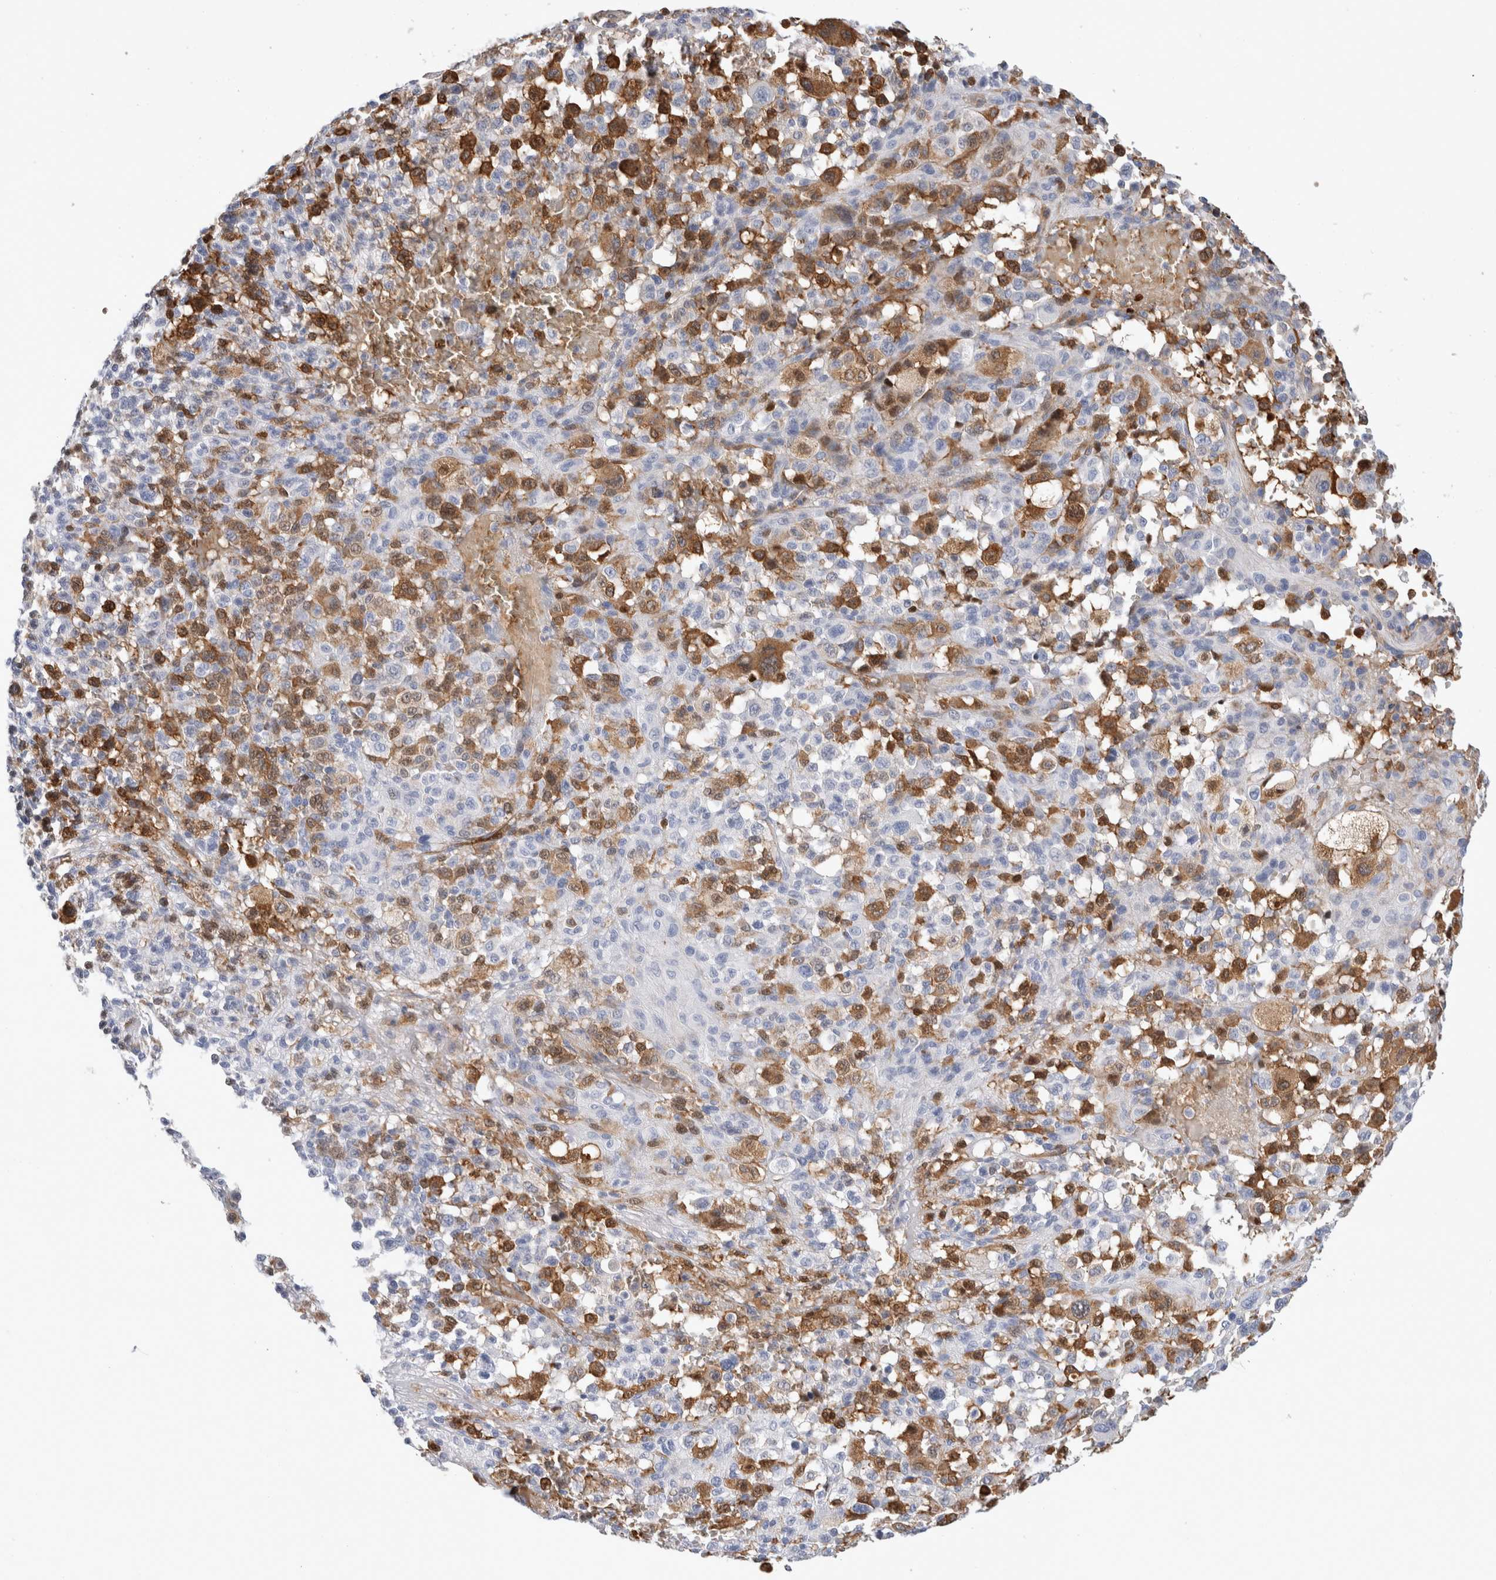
{"staining": {"intensity": "moderate", "quantity": "25%-75%", "location": "cytoplasmic/membranous"}, "tissue": "melanoma", "cell_type": "Tumor cells", "image_type": "cancer", "snomed": [{"axis": "morphology", "description": "Malignant melanoma, Metastatic site"}, {"axis": "topography", "description": "Skin"}], "caption": "This is an image of immunohistochemistry staining of malignant melanoma (metastatic site), which shows moderate expression in the cytoplasmic/membranous of tumor cells.", "gene": "CA1", "patient": {"sex": "female", "age": 74}}